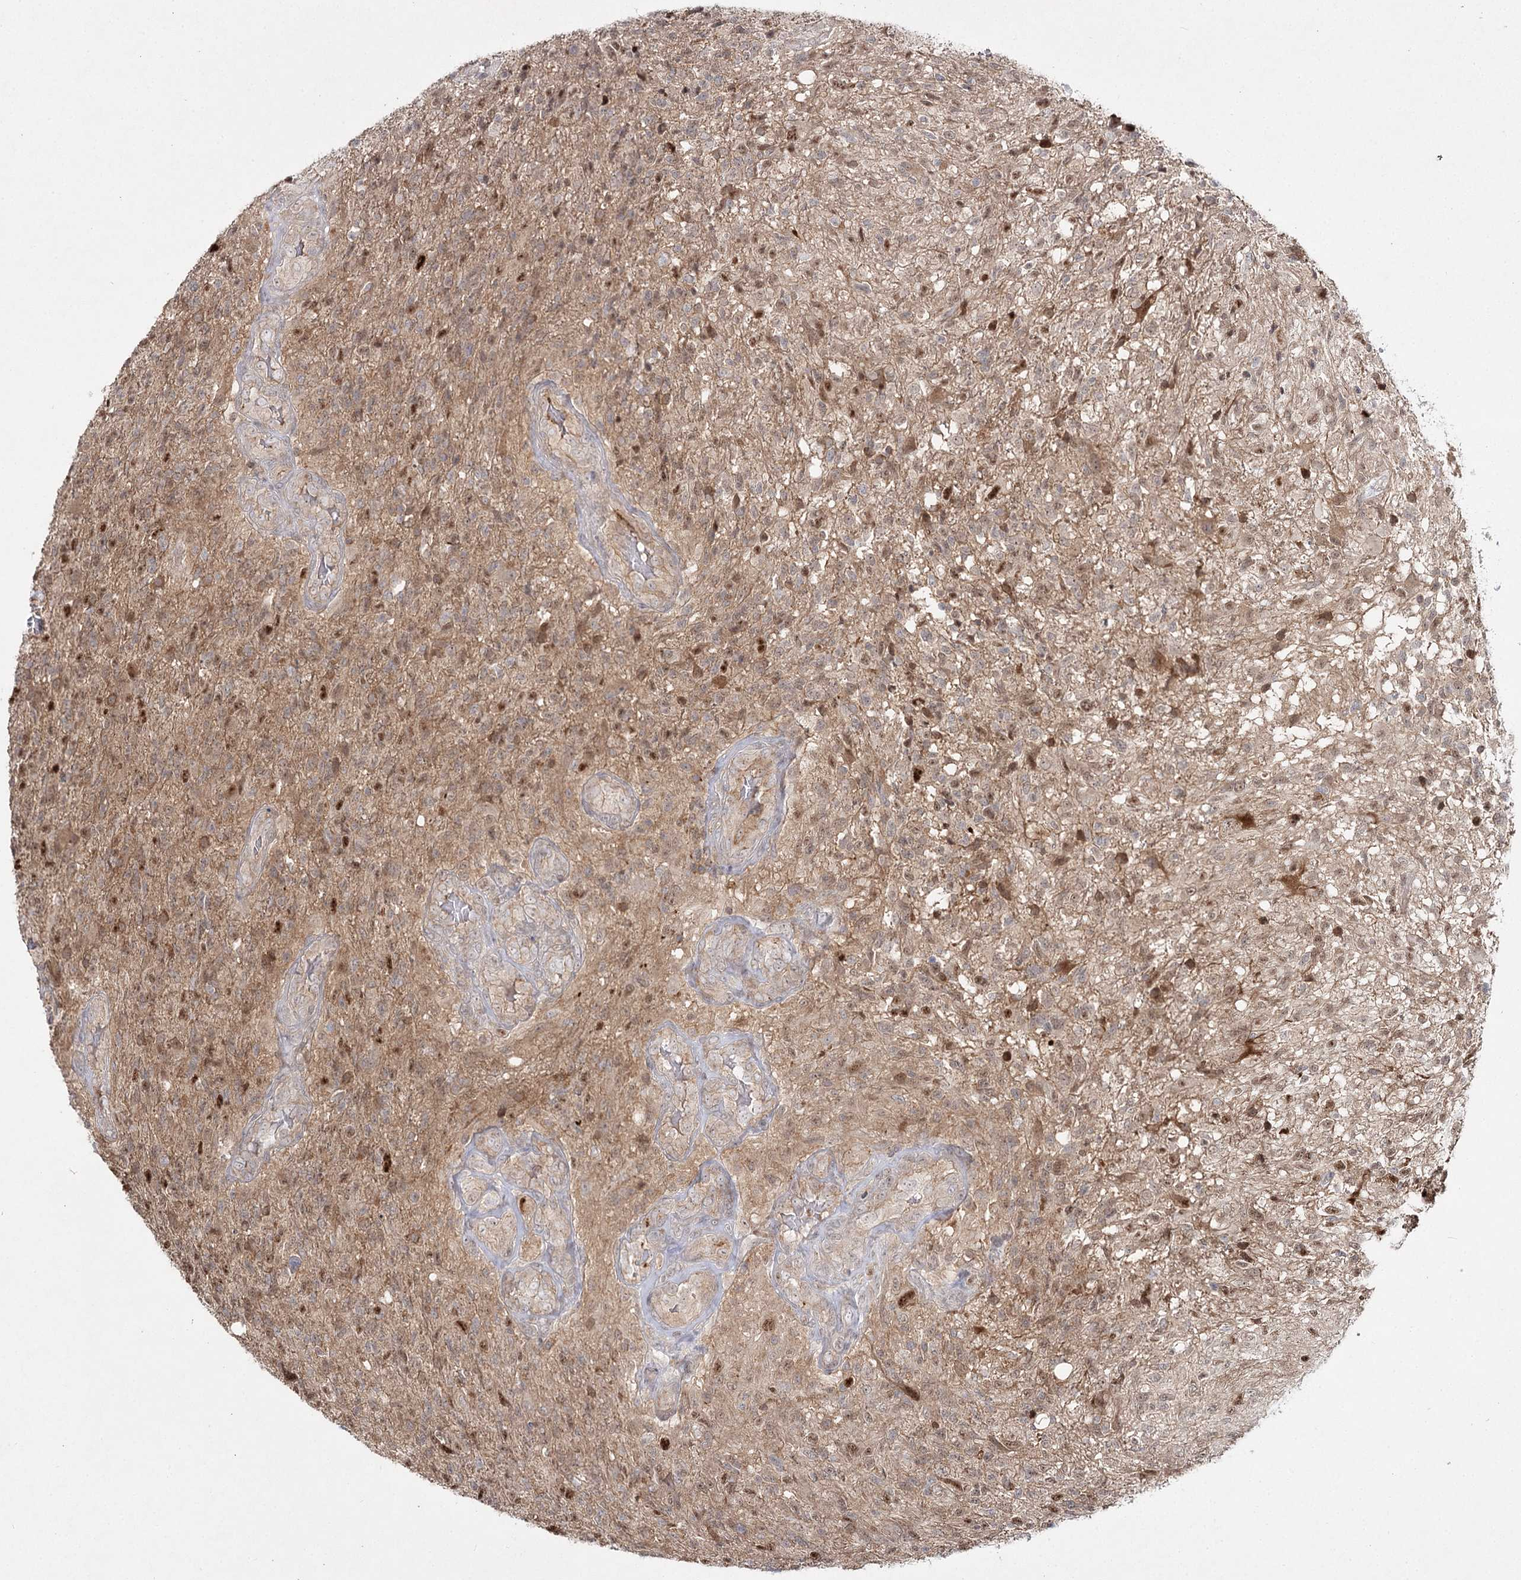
{"staining": {"intensity": "weak", "quantity": ">75%", "location": "cytoplasmic/membranous,nuclear"}, "tissue": "glioma", "cell_type": "Tumor cells", "image_type": "cancer", "snomed": [{"axis": "morphology", "description": "Glioma, malignant, High grade"}, {"axis": "topography", "description": "Brain"}], "caption": "Immunohistochemistry (IHC) (DAB (3,3'-diaminobenzidine)) staining of glioma reveals weak cytoplasmic/membranous and nuclear protein positivity in about >75% of tumor cells. (DAB = brown stain, brightfield microscopy at high magnification).", "gene": "WDR44", "patient": {"sex": "male", "age": 56}}